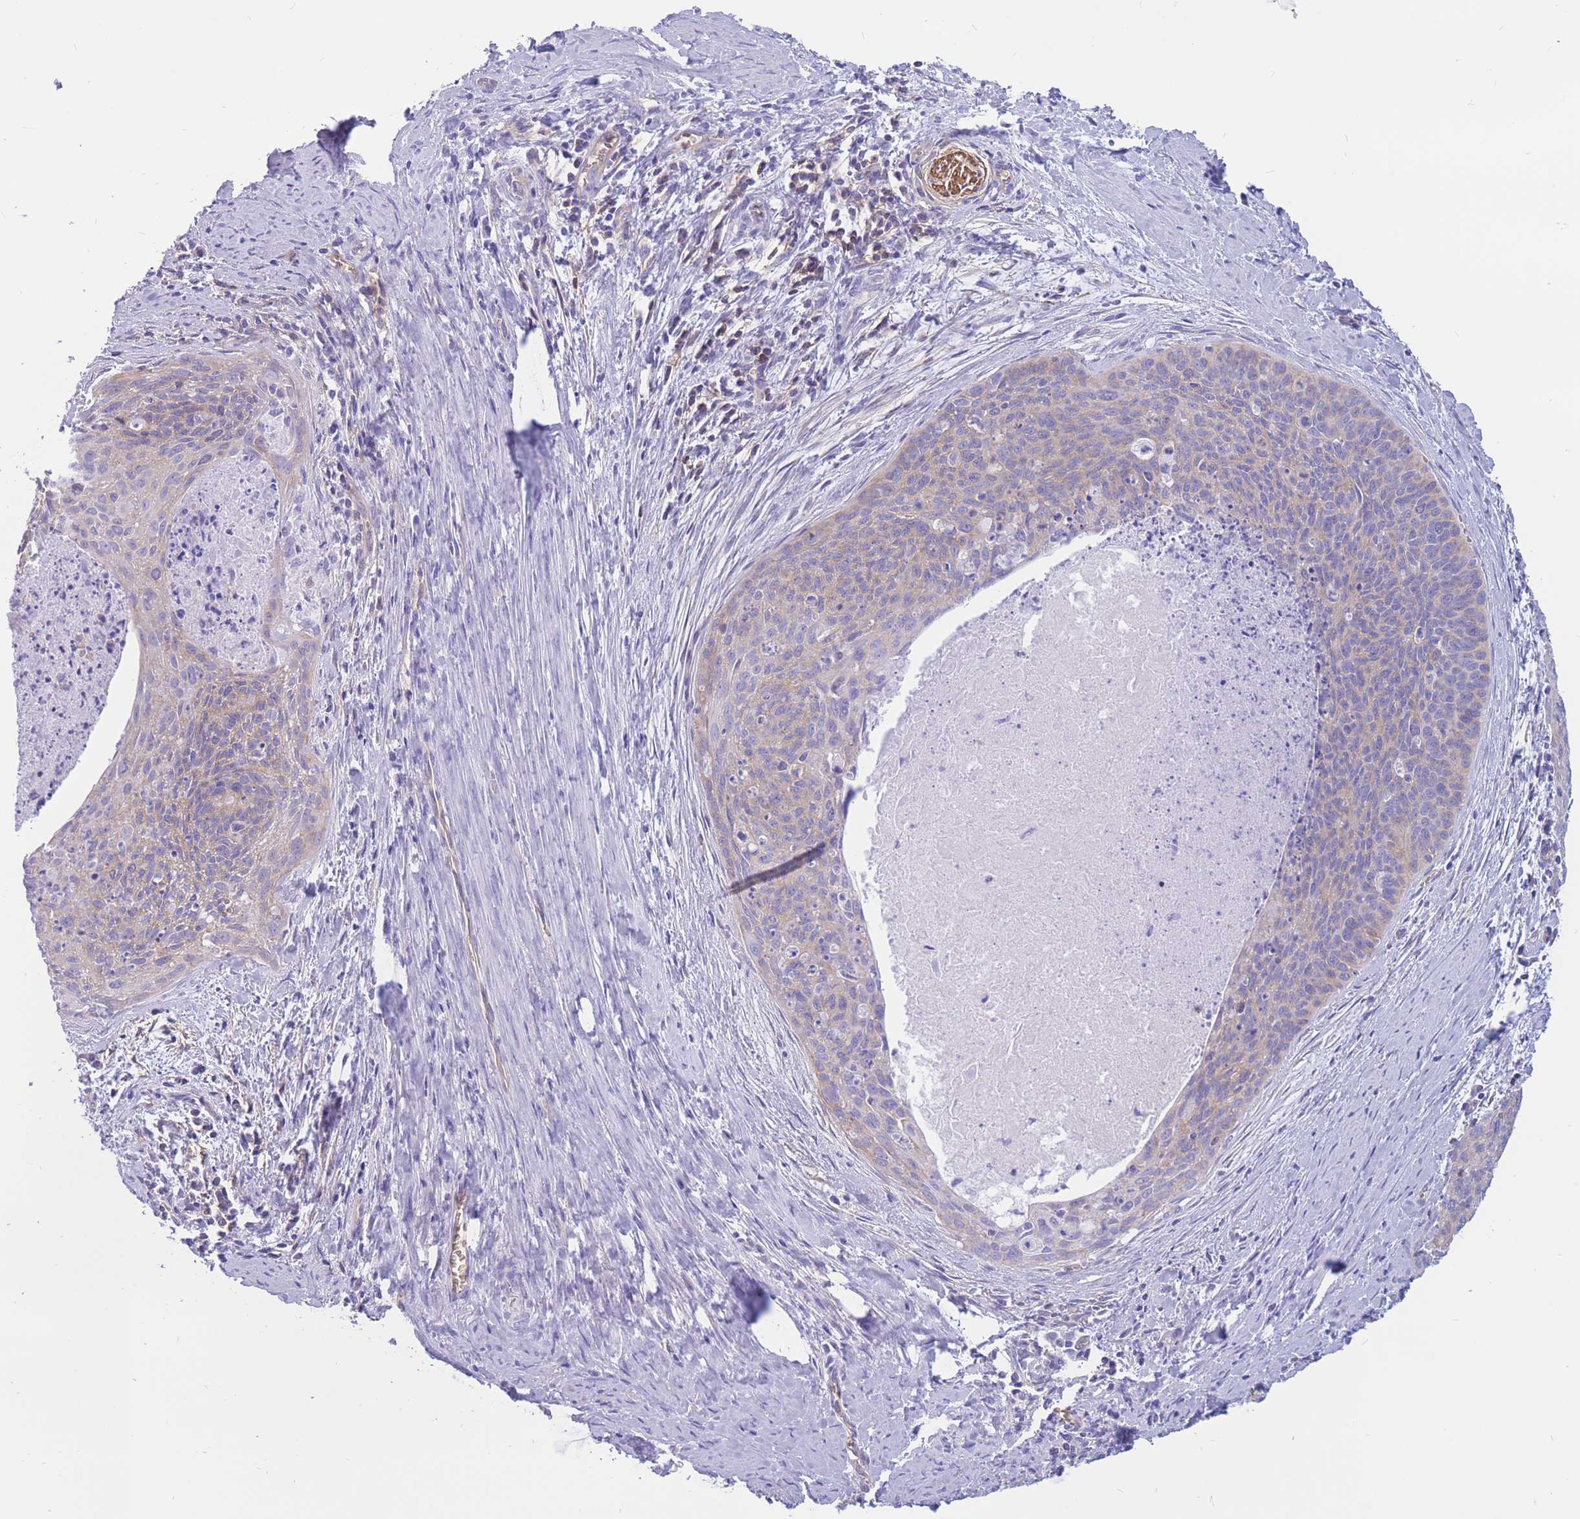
{"staining": {"intensity": "weak", "quantity": "<25%", "location": "cytoplasmic/membranous"}, "tissue": "cervical cancer", "cell_type": "Tumor cells", "image_type": "cancer", "snomed": [{"axis": "morphology", "description": "Squamous cell carcinoma, NOS"}, {"axis": "topography", "description": "Cervix"}], "caption": "Tumor cells are negative for brown protein staining in cervical cancer.", "gene": "ADD2", "patient": {"sex": "female", "age": 55}}